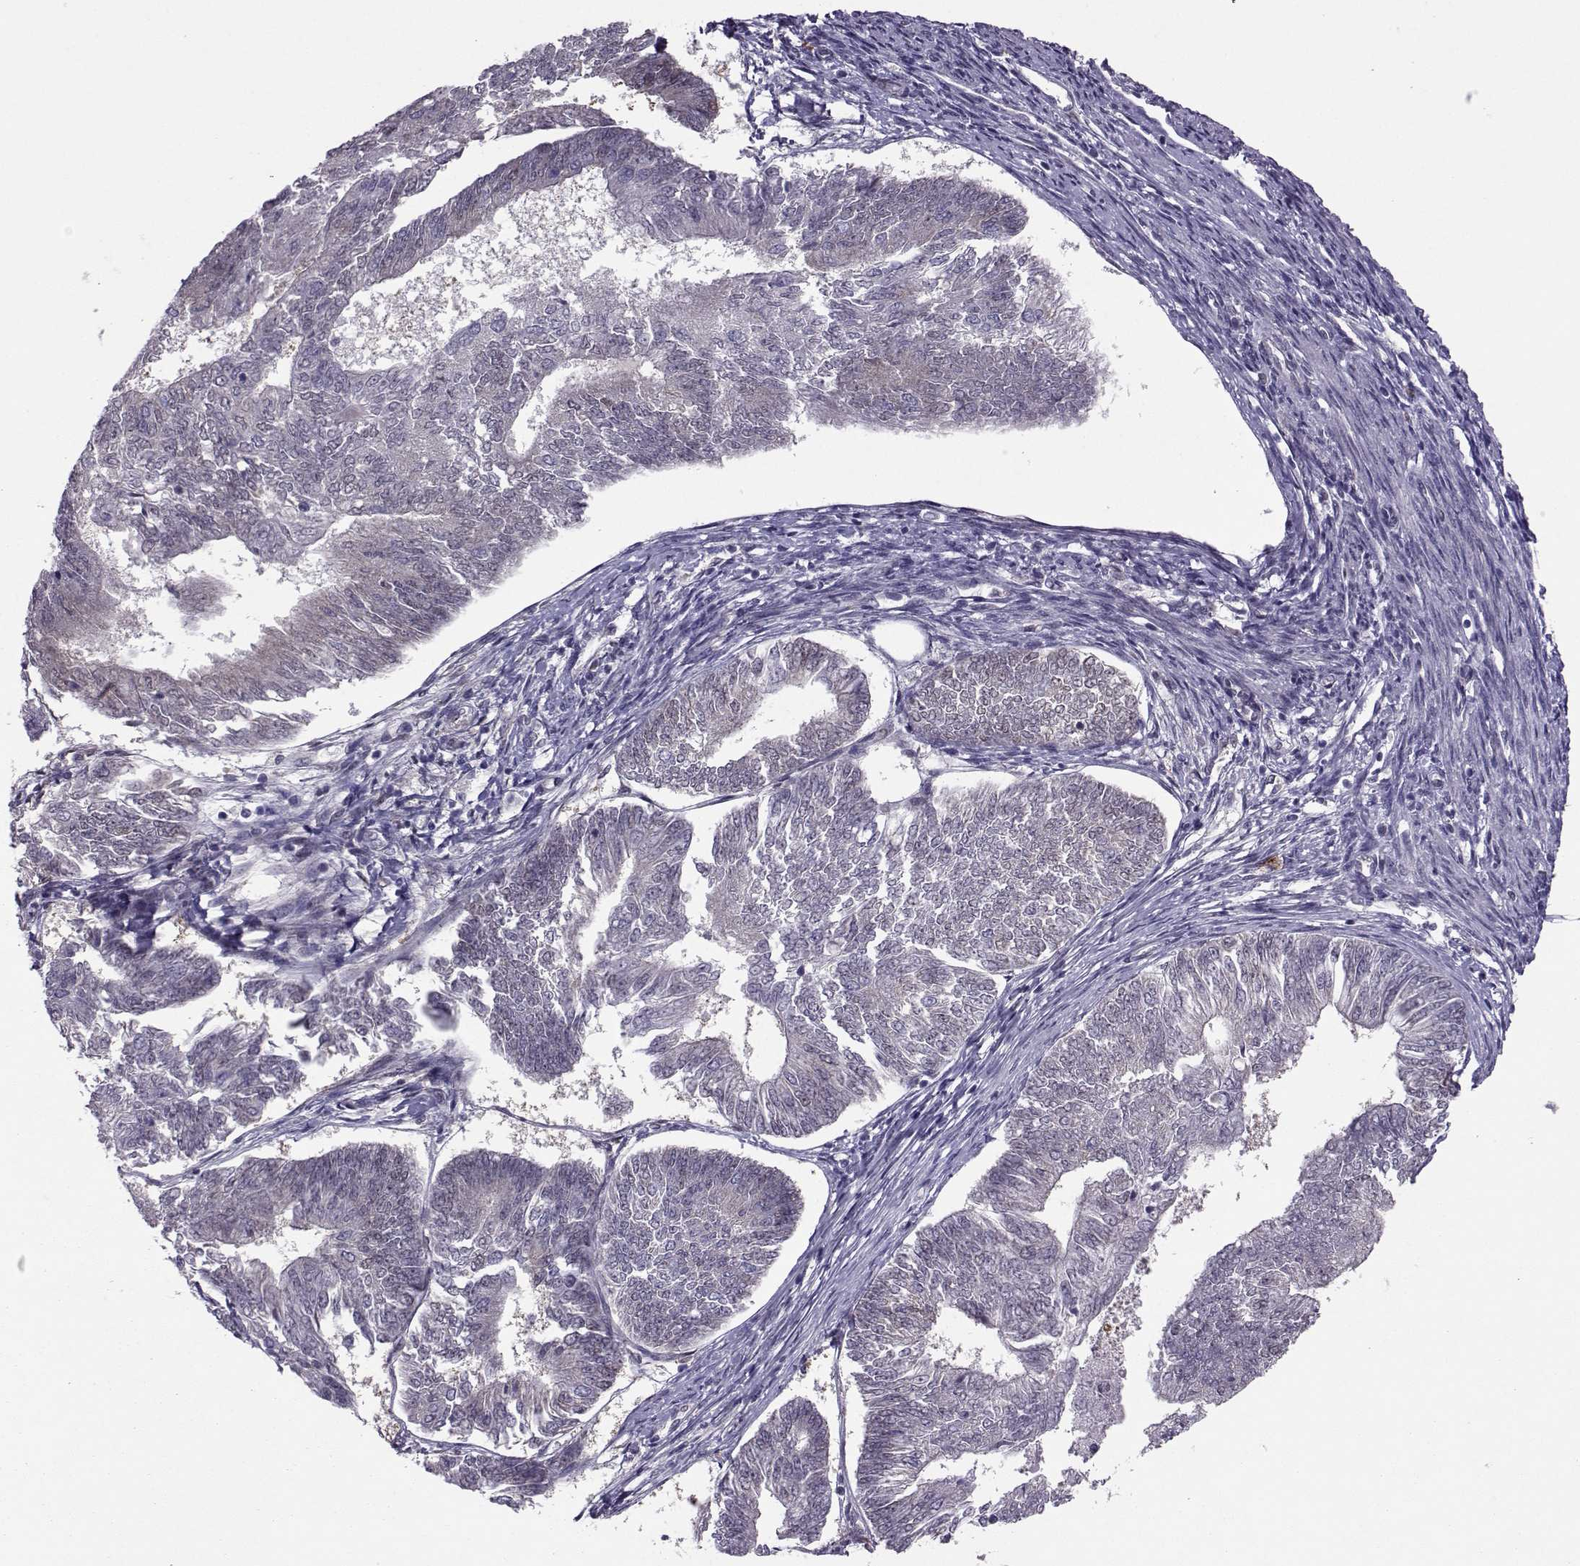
{"staining": {"intensity": "negative", "quantity": "none", "location": "none"}, "tissue": "endometrial cancer", "cell_type": "Tumor cells", "image_type": "cancer", "snomed": [{"axis": "morphology", "description": "Adenocarcinoma, NOS"}, {"axis": "topography", "description": "Endometrium"}], "caption": "An image of adenocarcinoma (endometrial) stained for a protein demonstrates no brown staining in tumor cells. The staining was performed using DAB (3,3'-diaminobenzidine) to visualize the protein expression in brown, while the nuclei were stained in blue with hematoxylin (Magnification: 20x).", "gene": "CDK4", "patient": {"sex": "female", "age": 58}}